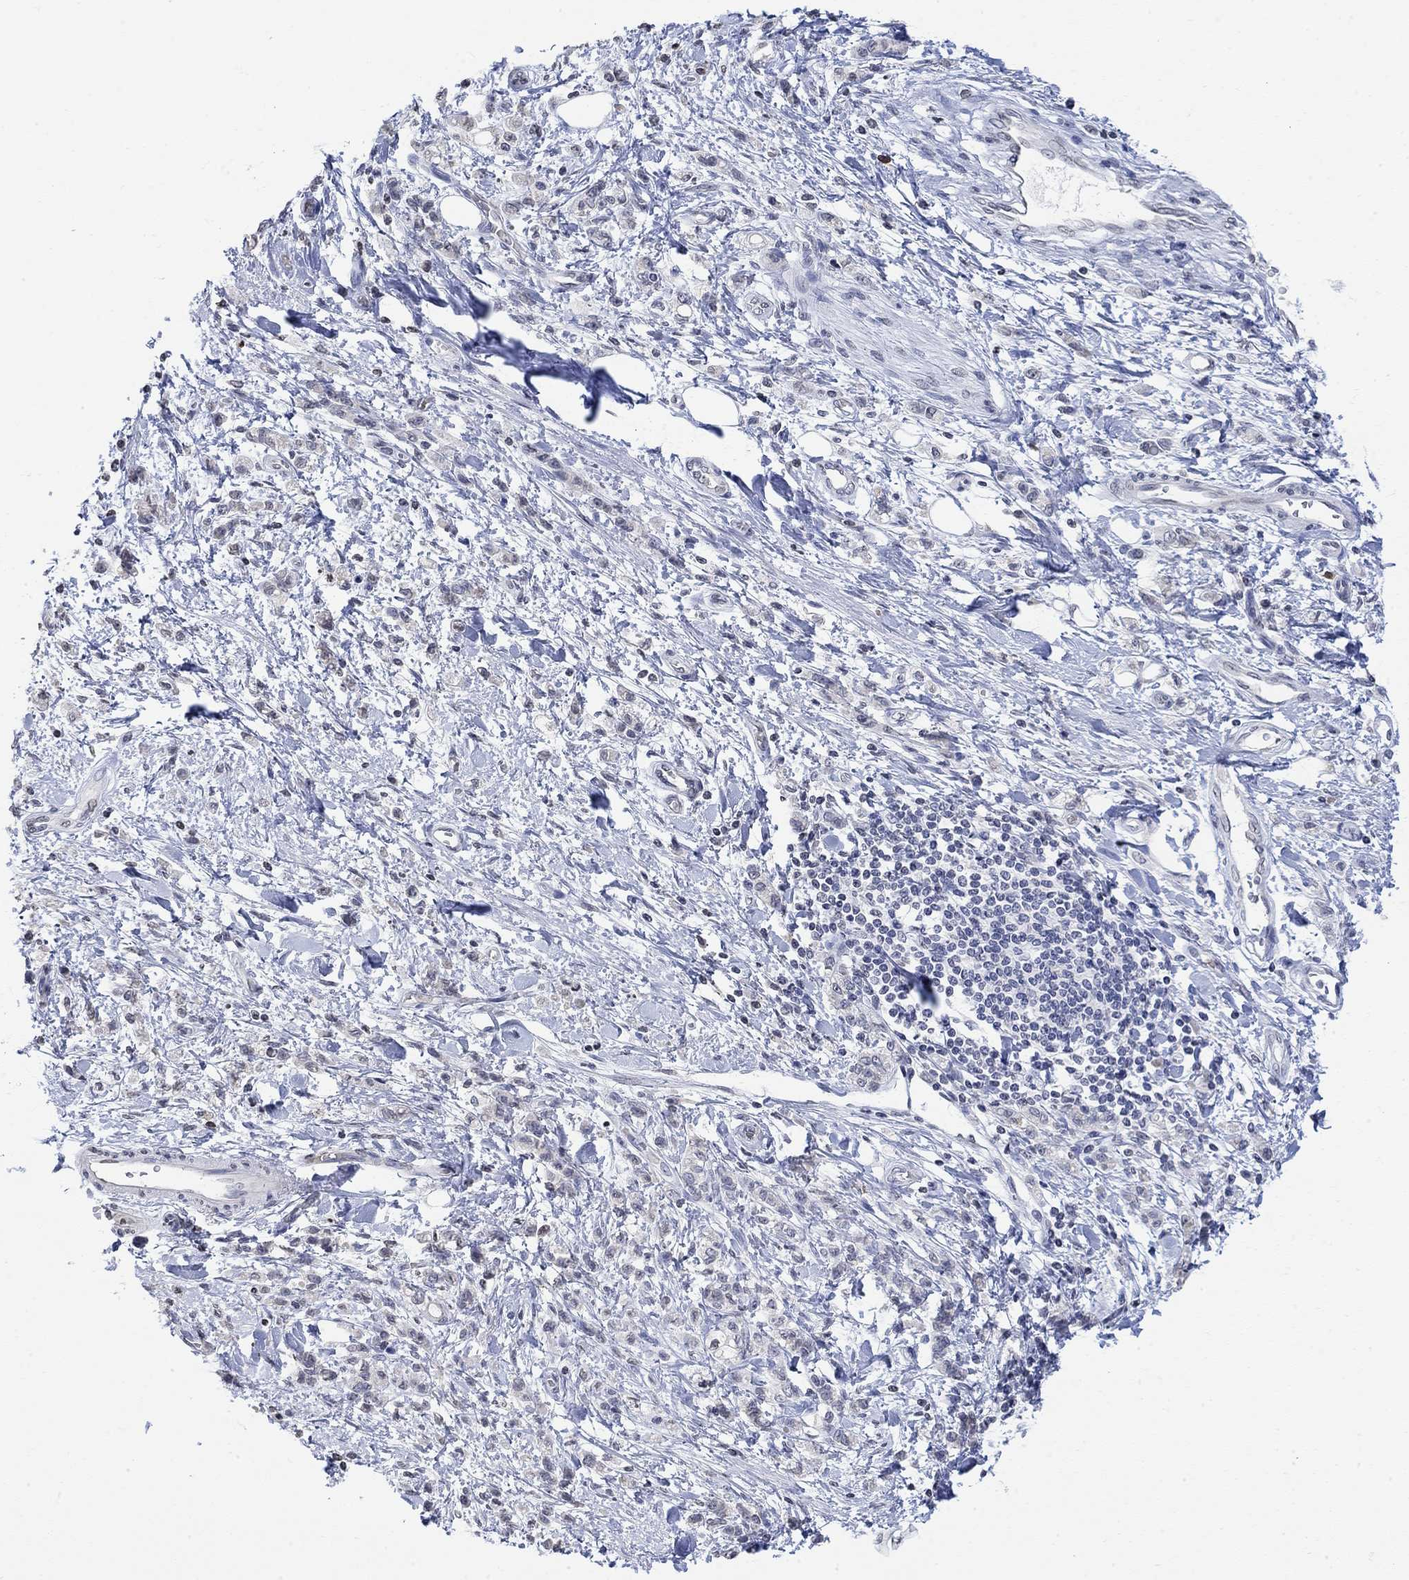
{"staining": {"intensity": "negative", "quantity": "none", "location": "none"}, "tissue": "stomach cancer", "cell_type": "Tumor cells", "image_type": "cancer", "snomed": [{"axis": "morphology", "description": "Adenocarcinoma, NOS"}, {"axis": "topography", "description": "Stomach"}], "caption": "Immunohistochemistry histopathology image of human adenocarcinoma (stomach) stained for a protein (brown), which demonstrates no staining in tumor cells. (DAB immunohistochemistry, high magnification).", "gene": "TMEM255A", "patient": {"sex": "male", "age": 77}}